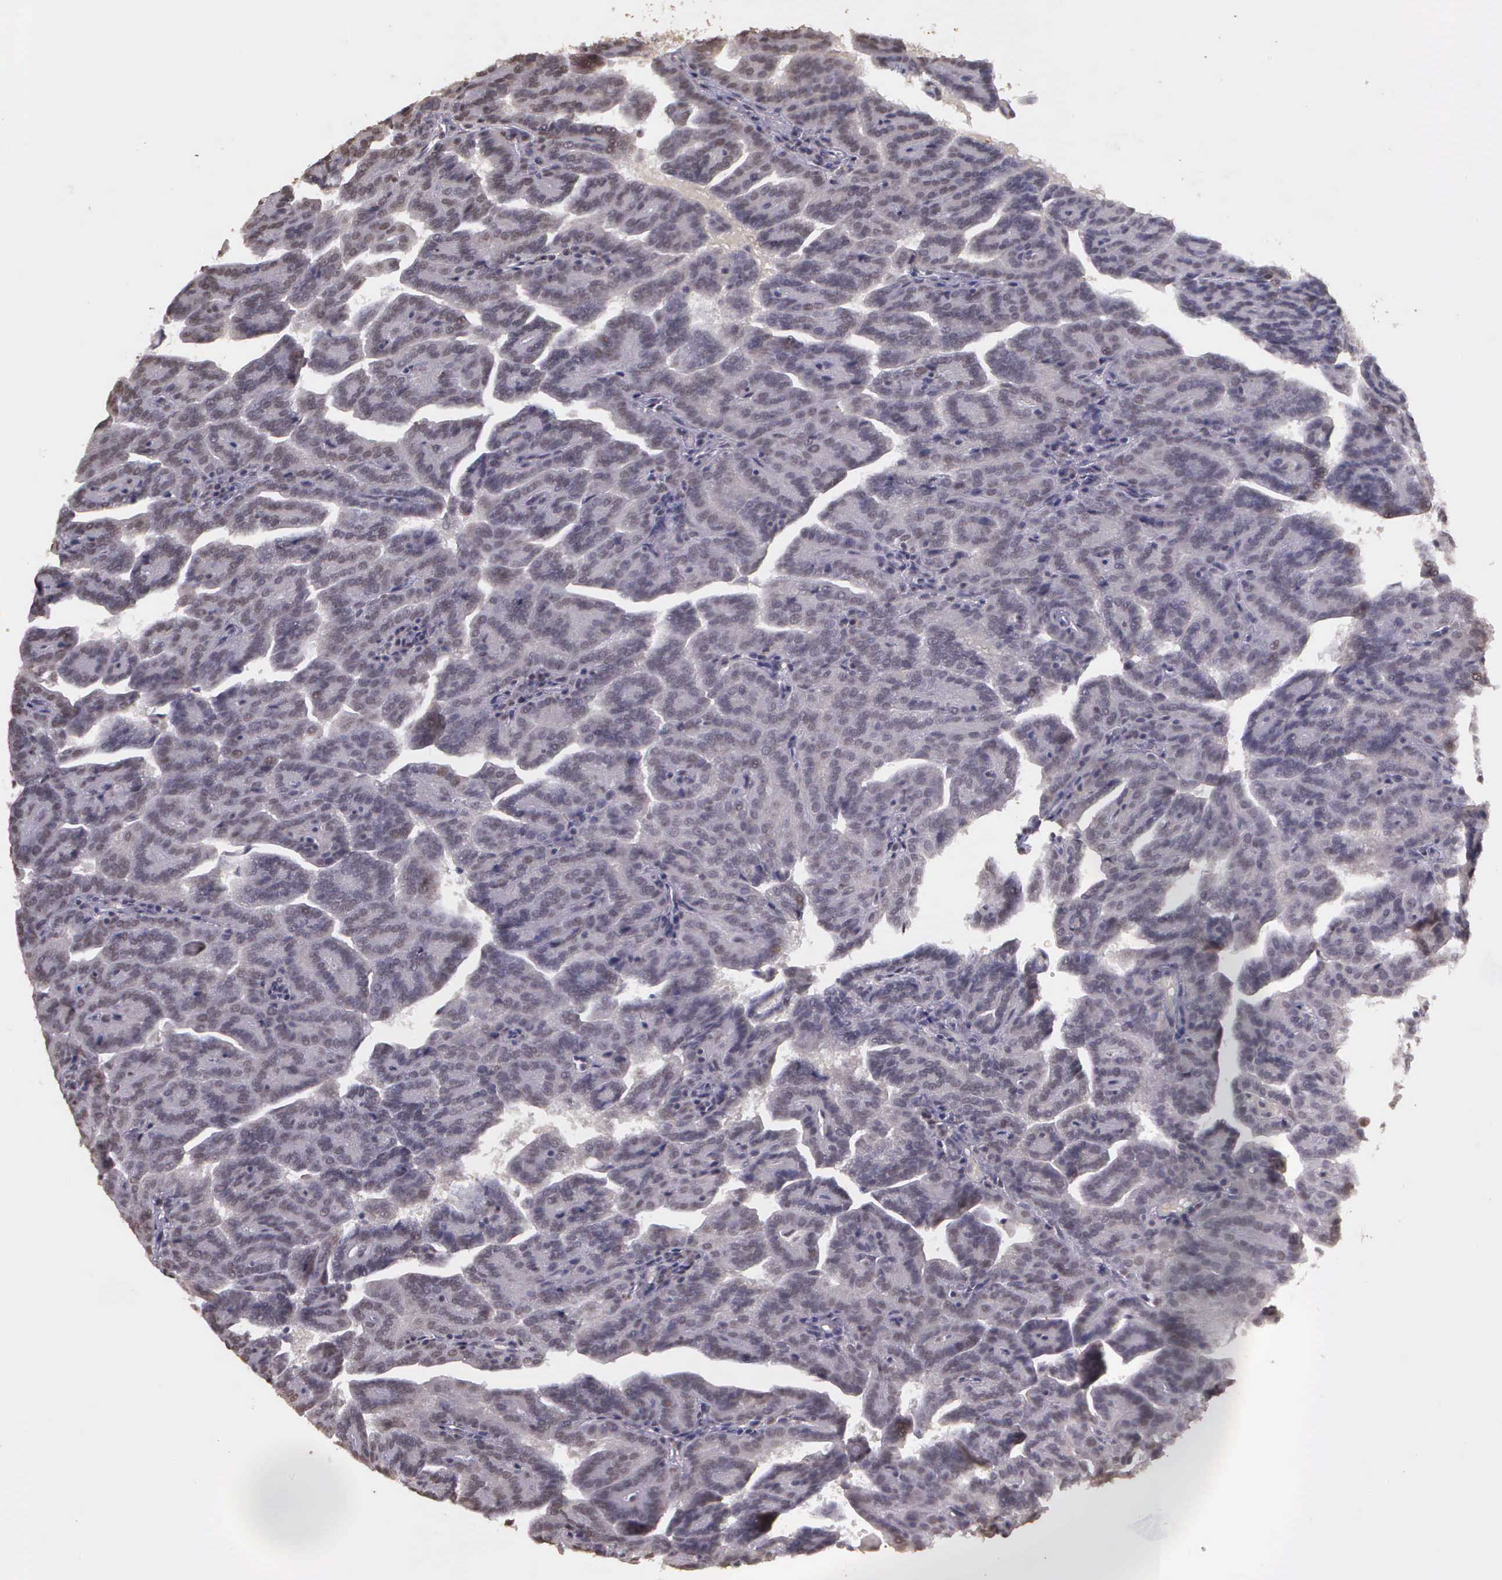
{"staining": {"intensity": "negative", "quantity": "none", "location": "none"}, "tissue": "renal cancer", "cell_type": "Tumor cells", "image_type": "cancer", "snomed": [{"axis": "morphology", "description": "Adenocarcinoma, NOS"}, {"axis": "topography", "description": "Kidney"}], "caption": "Photomicrograph shows no significant protein expression in tumor cells of adenocarcinoma (renal). (Stains: DAB immunohistochemistry (IHC) with hematoxylin counter stain, Microscopy: brightfield microscopy at high magnification).", "gene": "ARMCX5", "patient": {"sex": "male", "age": 61}}